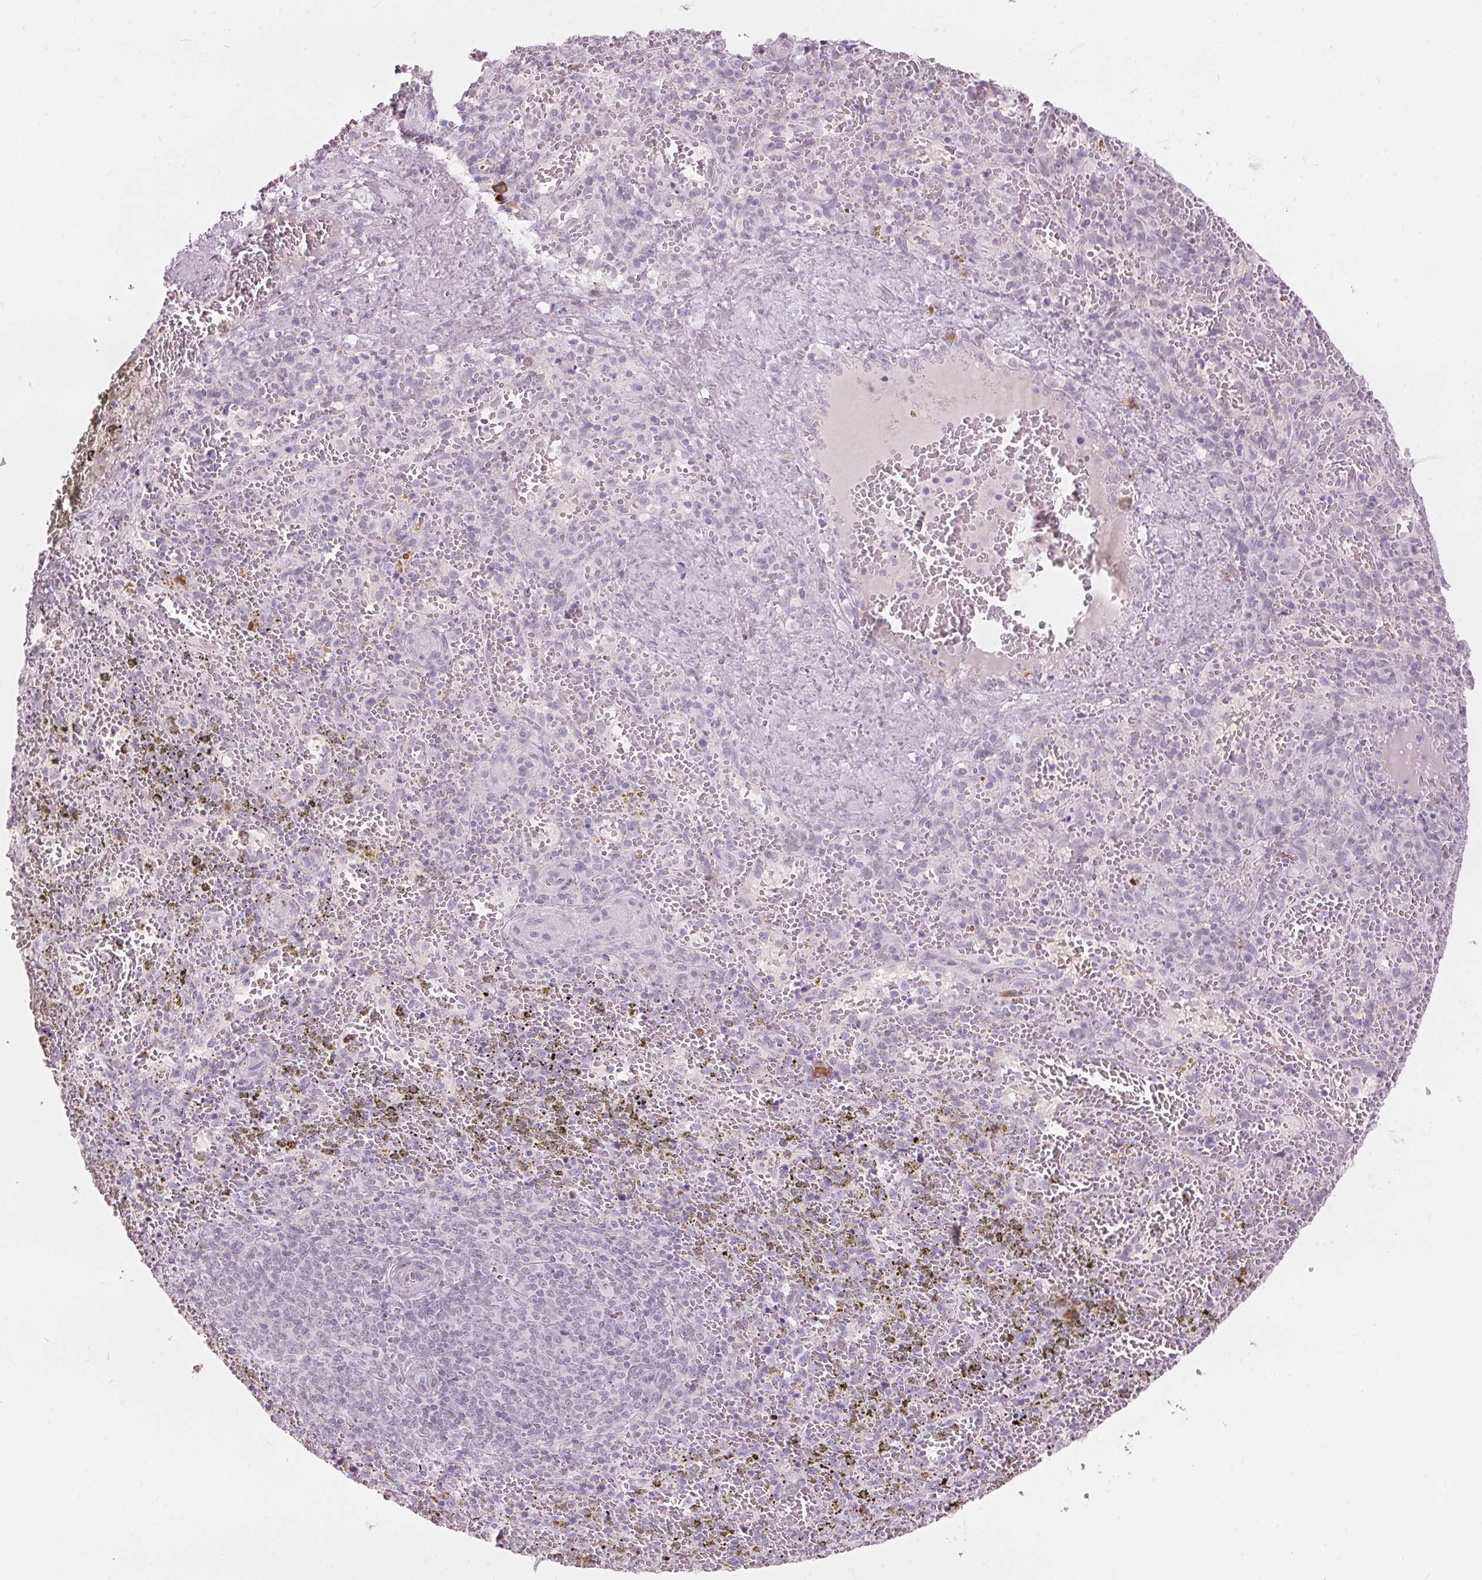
{"staining": {"intensity": "negative", "quantity": "none", "location": "none"}, "tissue": "spleen", "cell_type": "Cells in red pulp", "image_type": "normal", "snomed": [{"axis": "morphology", "description": "Normal tissue, NOS"}, {"axis": "topography", "description": "Spleen"}], "caption": "Immunohistochemistry (IHC) of normal spleen shows no expression in cells in red pulp.", "gene": "SCTR", "patient": {"sex": "female", "age": 50}}